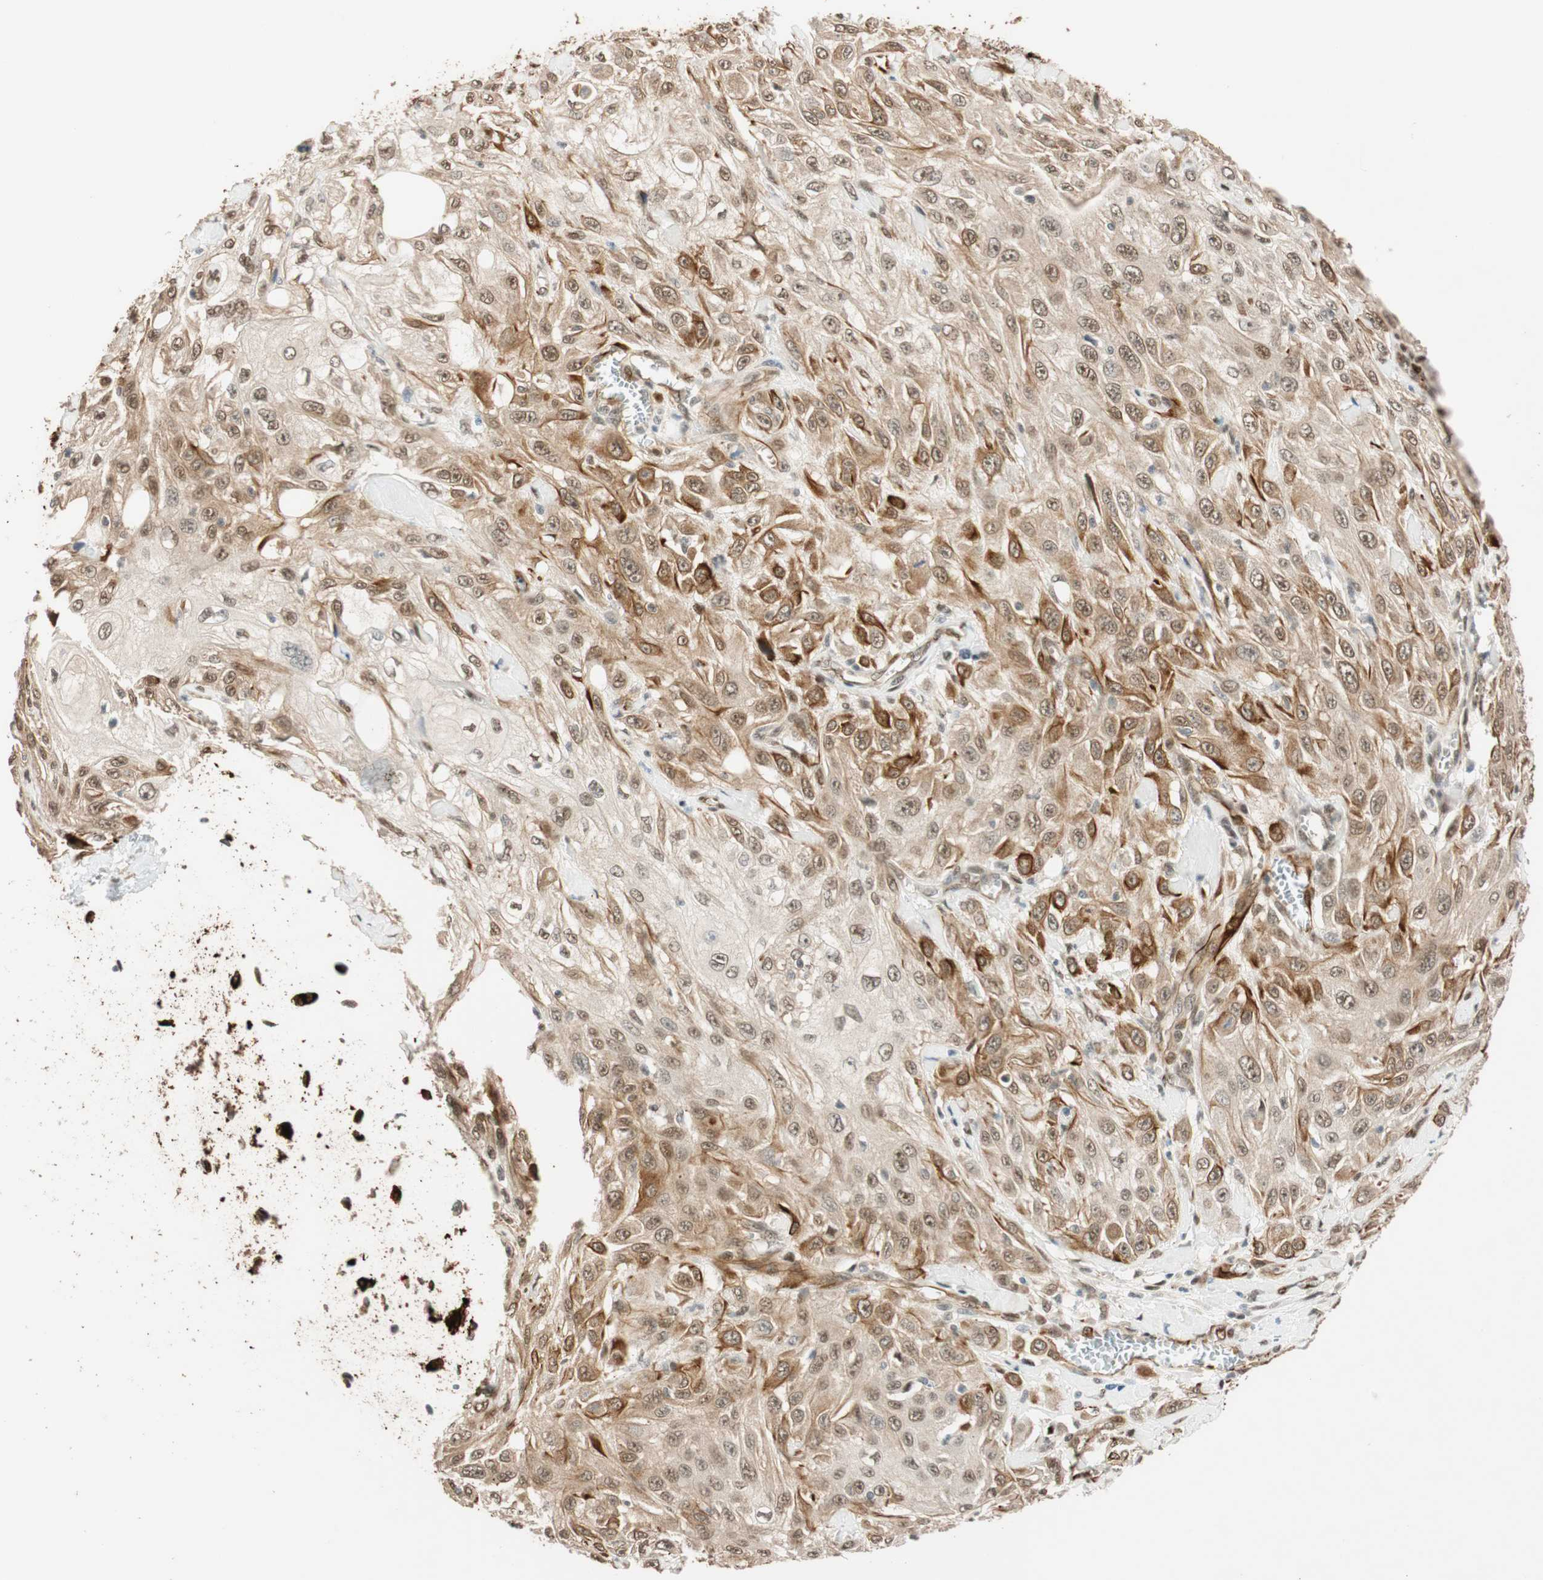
{"staining": {"intensity": "moderate", "quantity": "25%-75%", "location": "cytoplasmic/membranous,nuclear"}, "tissue": "skin cancer", "cell_type": "Tumor cells", "image_type": "cancer", "snomed": [{"axis": "morphology", "description": "Squamous cell carcinoma, NOS"}, {"axis": "morphology", "description": "Squamous cell carcinoma, metastatic, NOS"}, {"axis": "topography", "description": "Skin"}, {"axis": "topography", "description": "Lymph node"}], "caption": "High-magnification brightfield microscopy of skin cancer (metastatic squamous cell carcinoma) stained with DAB (brown) and counterstained with hematoxylin (blue). tumor cells exhibit moderate cytoplasmic/membranous and nuclear expression is seen in about25%-75% of cells. (DAB IHC, brown staining for protein, blue staining for nuclei).", "gene": "NES", "patient": {"sex": "male", "age": 75}}